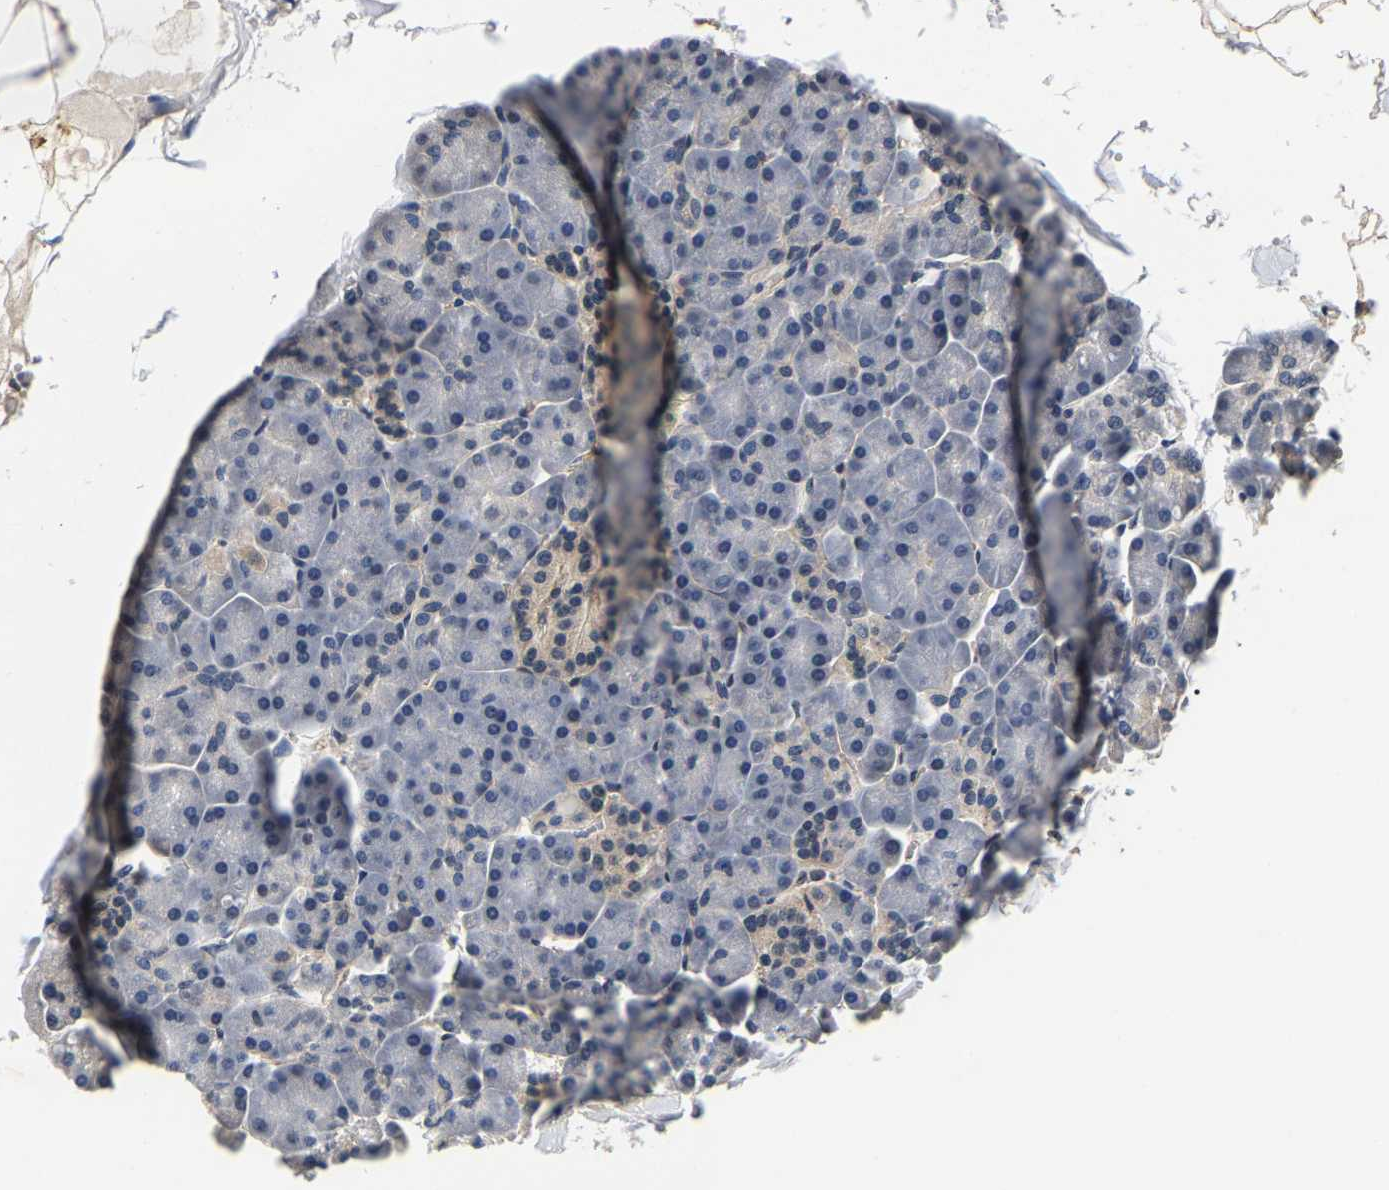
{"staining": {"intensity": "moderate", "quantity": "<25%", "location": "cytoplasmic/membranous"}, "tissue": "pancreas", "cell_type": "Exocrine glandular cells", "image_type": "normal", "snomed": [{"axis": "morphology", "description": "Normal tissue, NOS"}, {"axis": "topography", "description": "Pancreas"}], "caption": "IHC image of normal human pancreas stained for a protein (brown), which reveals low levels of moderate cytoplasmic/membranous staining in about <25% of exocrine glandular cells.", "gene": "RUVBL1", "patient": {"sex": "male", "age": 35}}